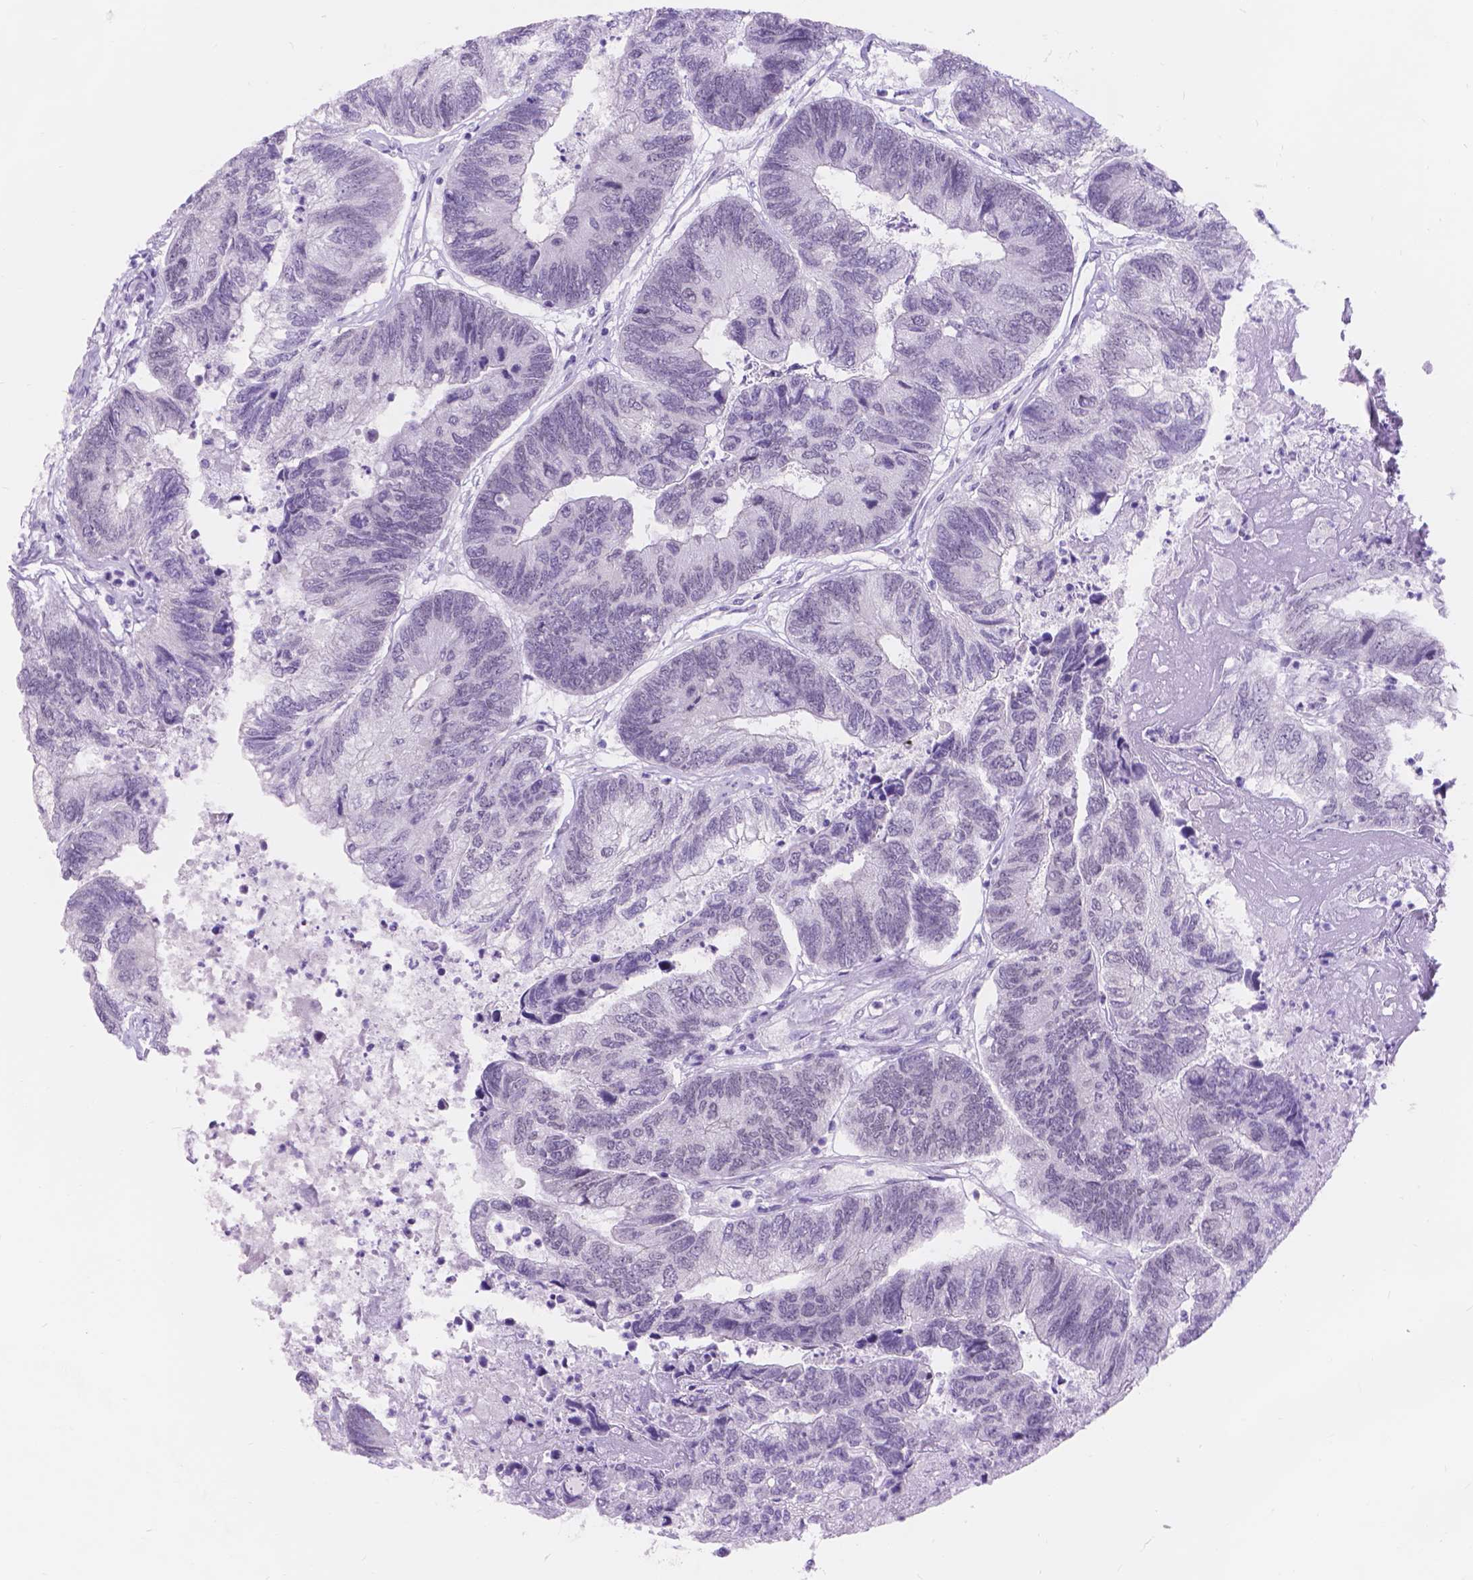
{"staining": {"intensity": "negative", "quantity": "none", "location": "none"}, "tissue": "colorectal cancer", "cell_type": "Tumor cells", "image_type": "cancer", "snomed": [{"axis": "morphology", "description": "Adenocarcinoma, NOS"}, {"axis": "topography", "description": "Colon"}], "caption": "This is a photomicrograph of IHC staining of colorectal cancer, which shows no positivity in tumor cells.", "gene": "DCC", "patient": {"sex": "female", "age": 67}}